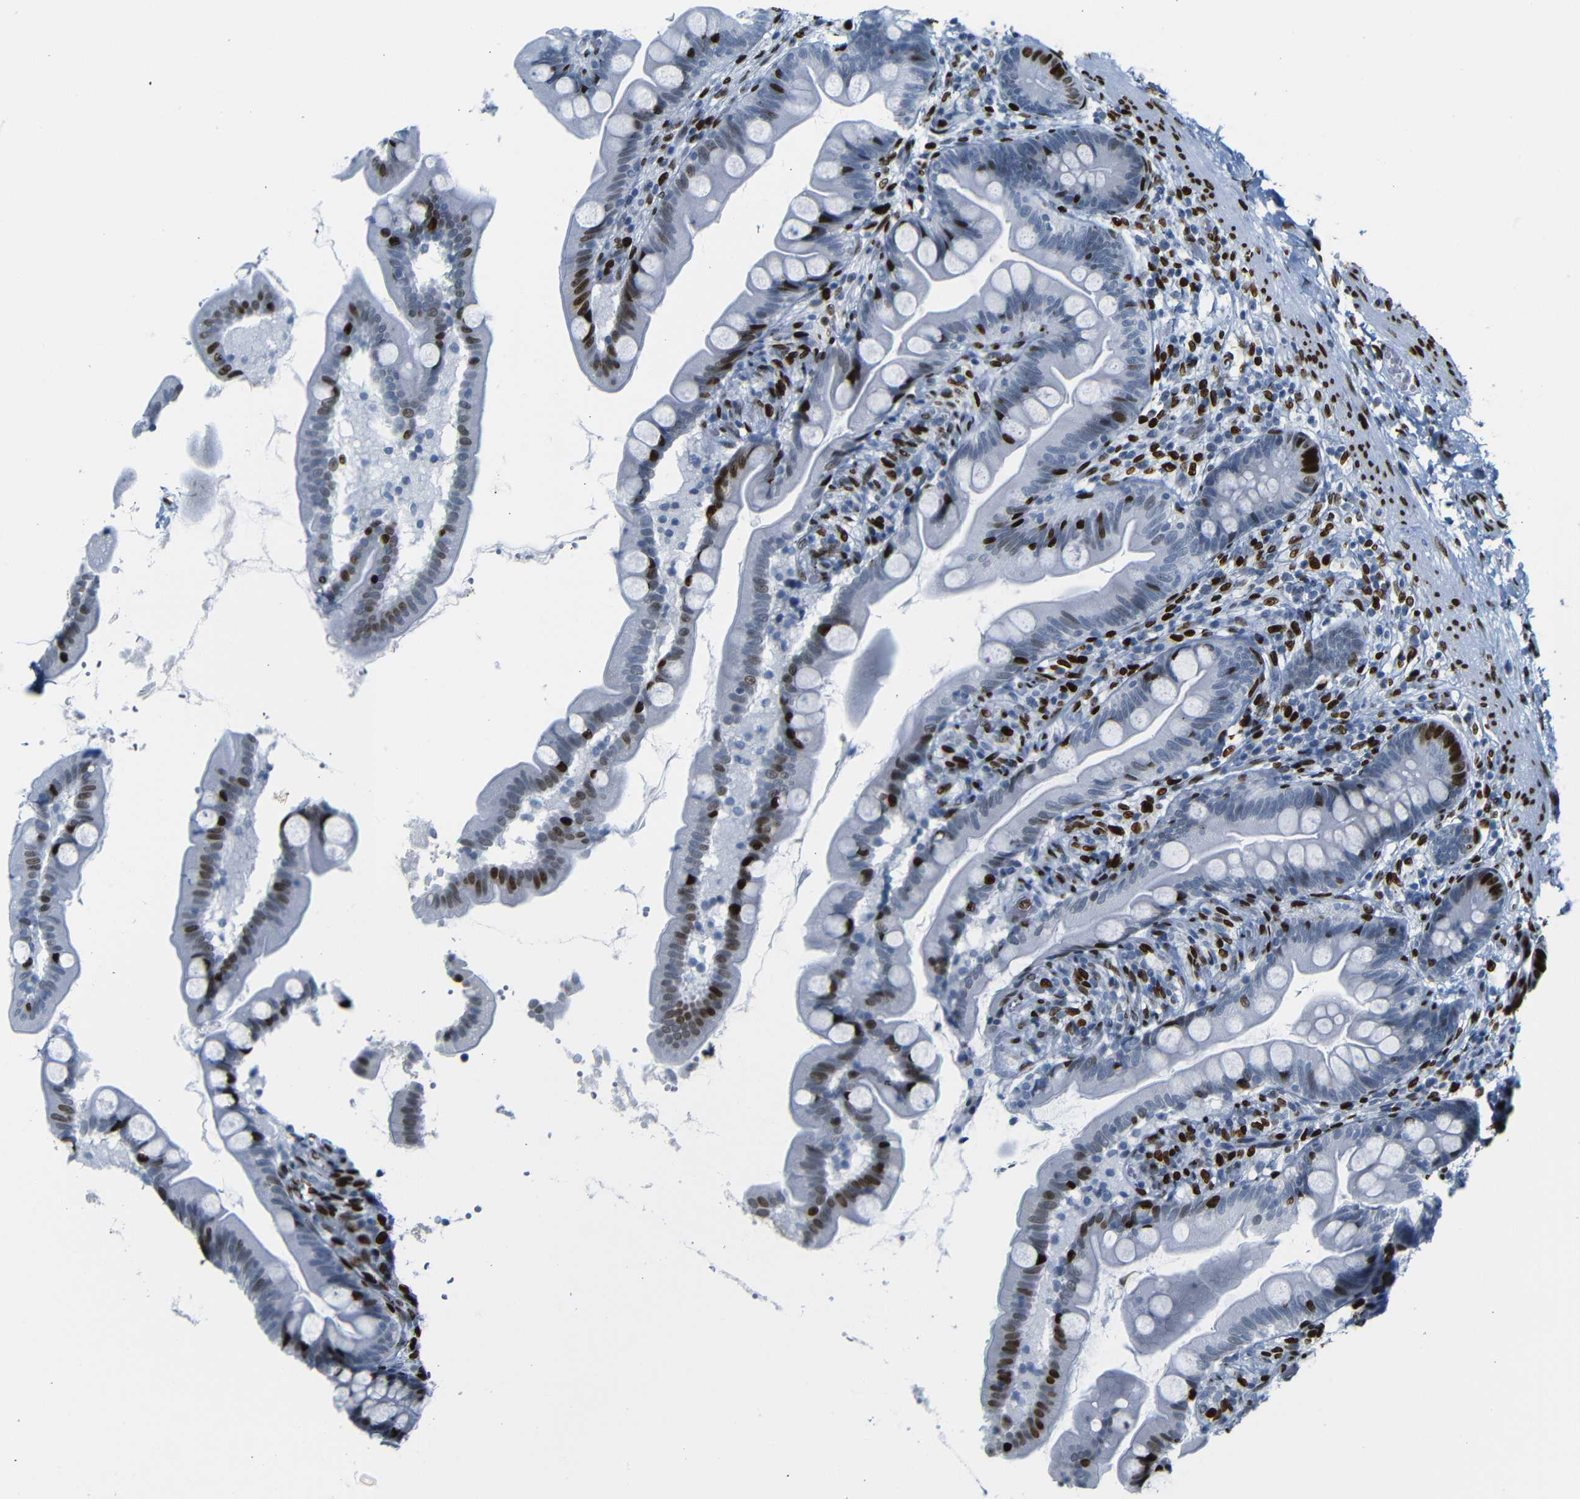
{"staining": {"intensity": "strong", "quantity": "<25%", "location": "nuclear"}, "tissue": "small intestine", "cell_type": "Glandular cells", "image_type": "normal", "snomed": [{"axis": "morphology", "description": "Normal tissue, NOS"}, {"axis": "topography", "description": "Small intestine"}], "caption": "Immunohistochemistry staining of normal small intestine, which reveals medium levels of strong nuclear staining in about <25% of glandular cells indicating strong nuclear protein staining. The staining was performed using DAB (brown) for protein detection and nuclei were counterstained in hematoxylin (blue).", "gene": "NPIPB15", "patient": {"sex": "female", "age": 56}}